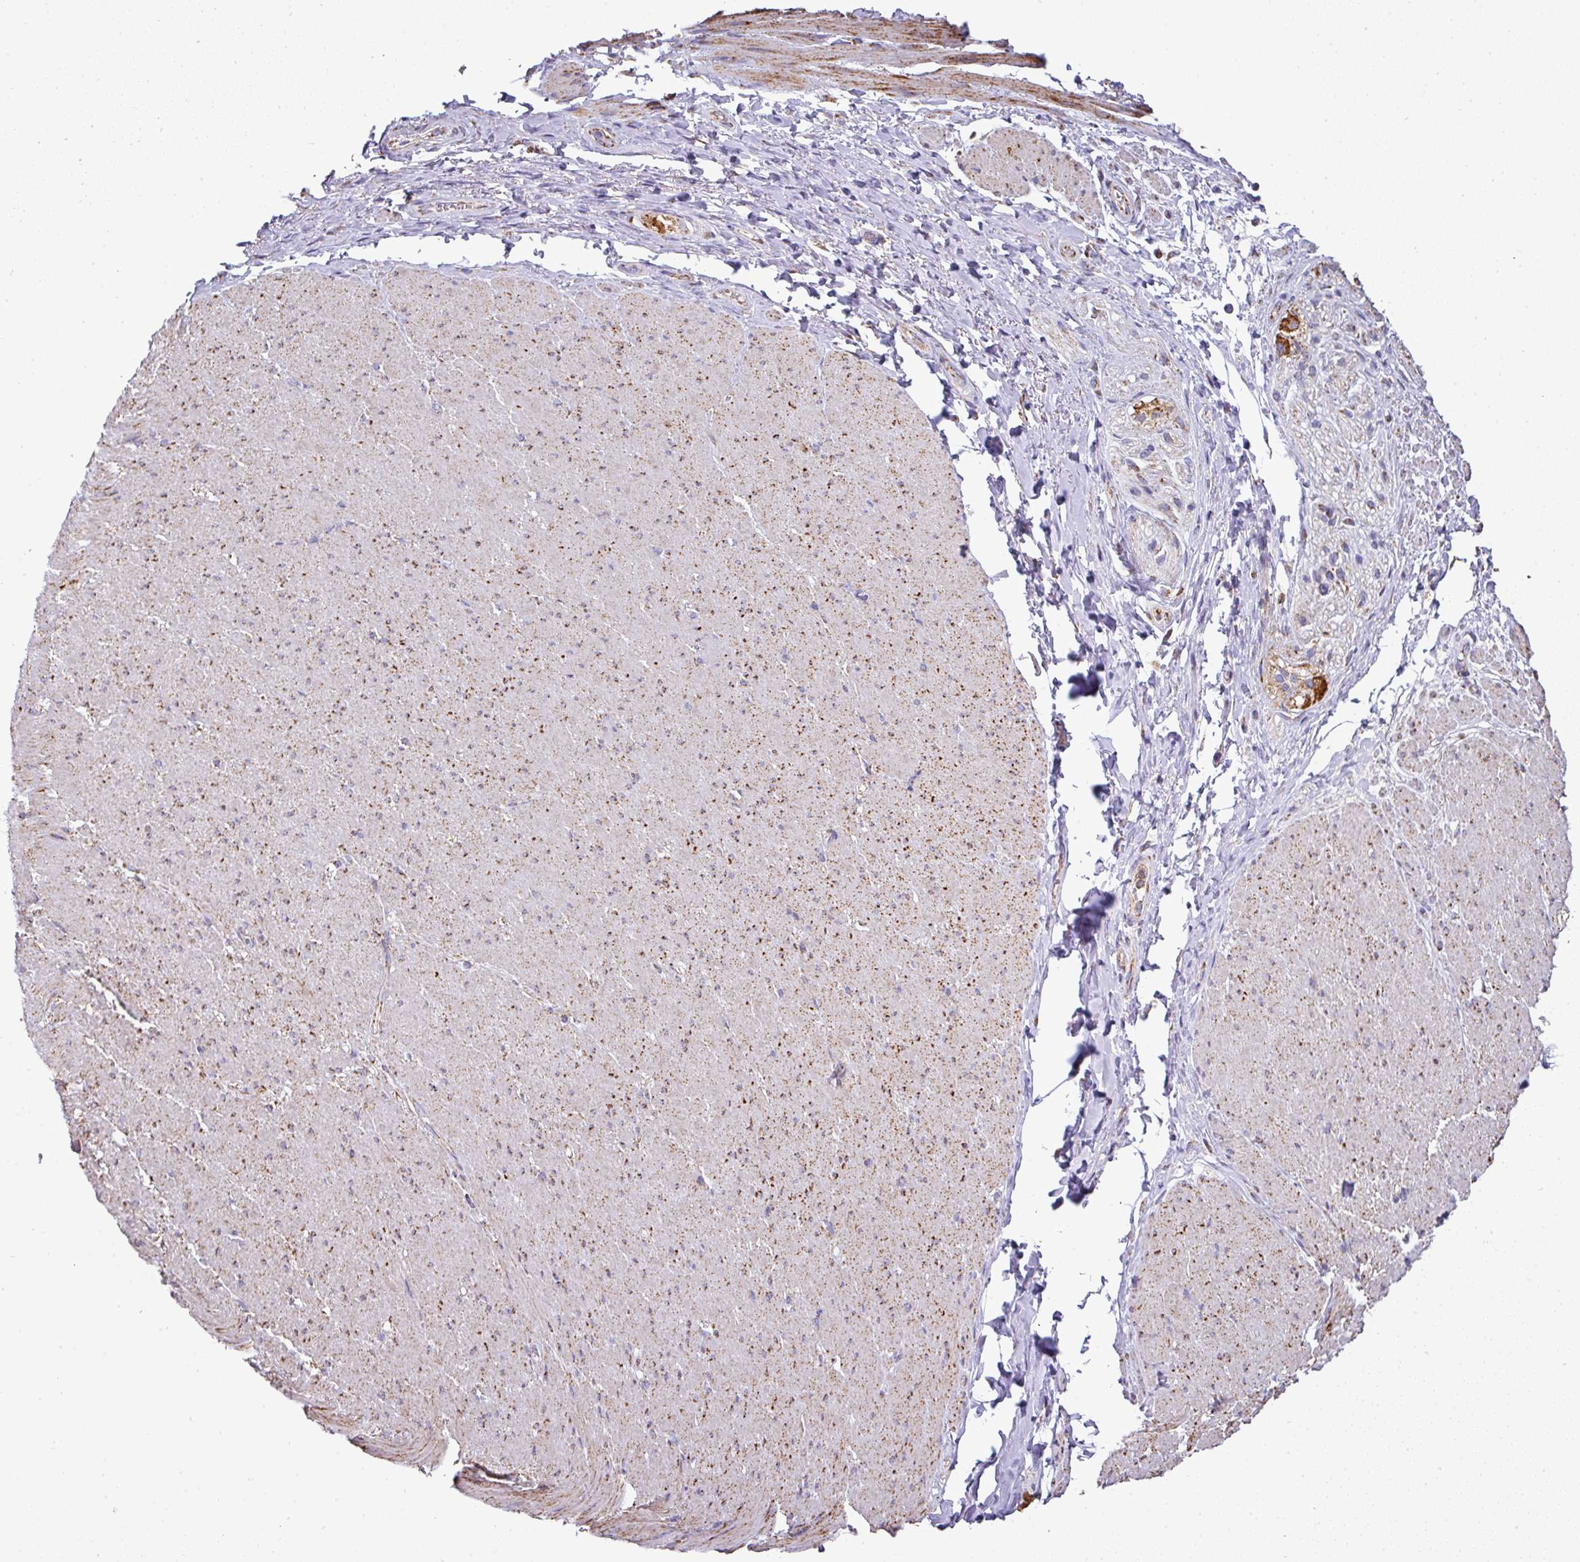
{"staining": {"intensity": "moderate", "quantity": "25%-75%", "location": "cytoplasmic/membranous"}, "tissue": "smooth muscle", "cell_type": "Smooth muscle cells", "image_type": "normal", "snomed": [{"axis": "morphology", "description": "Normal tissue, NOS"}, {"axis": "topography", "description": "Smooth muscle"}, {"axis": "topography", "description": "Rectum"}], "caption": "This image shows immunohistochemistry staining of normal smooth muscle, with medium moderate cytoplasmic/membranous positivity in about 25%-75% of smooth muscle cells.", "gene": "UQCRFS1", "patient": {"sex": "male", "age": 53}}